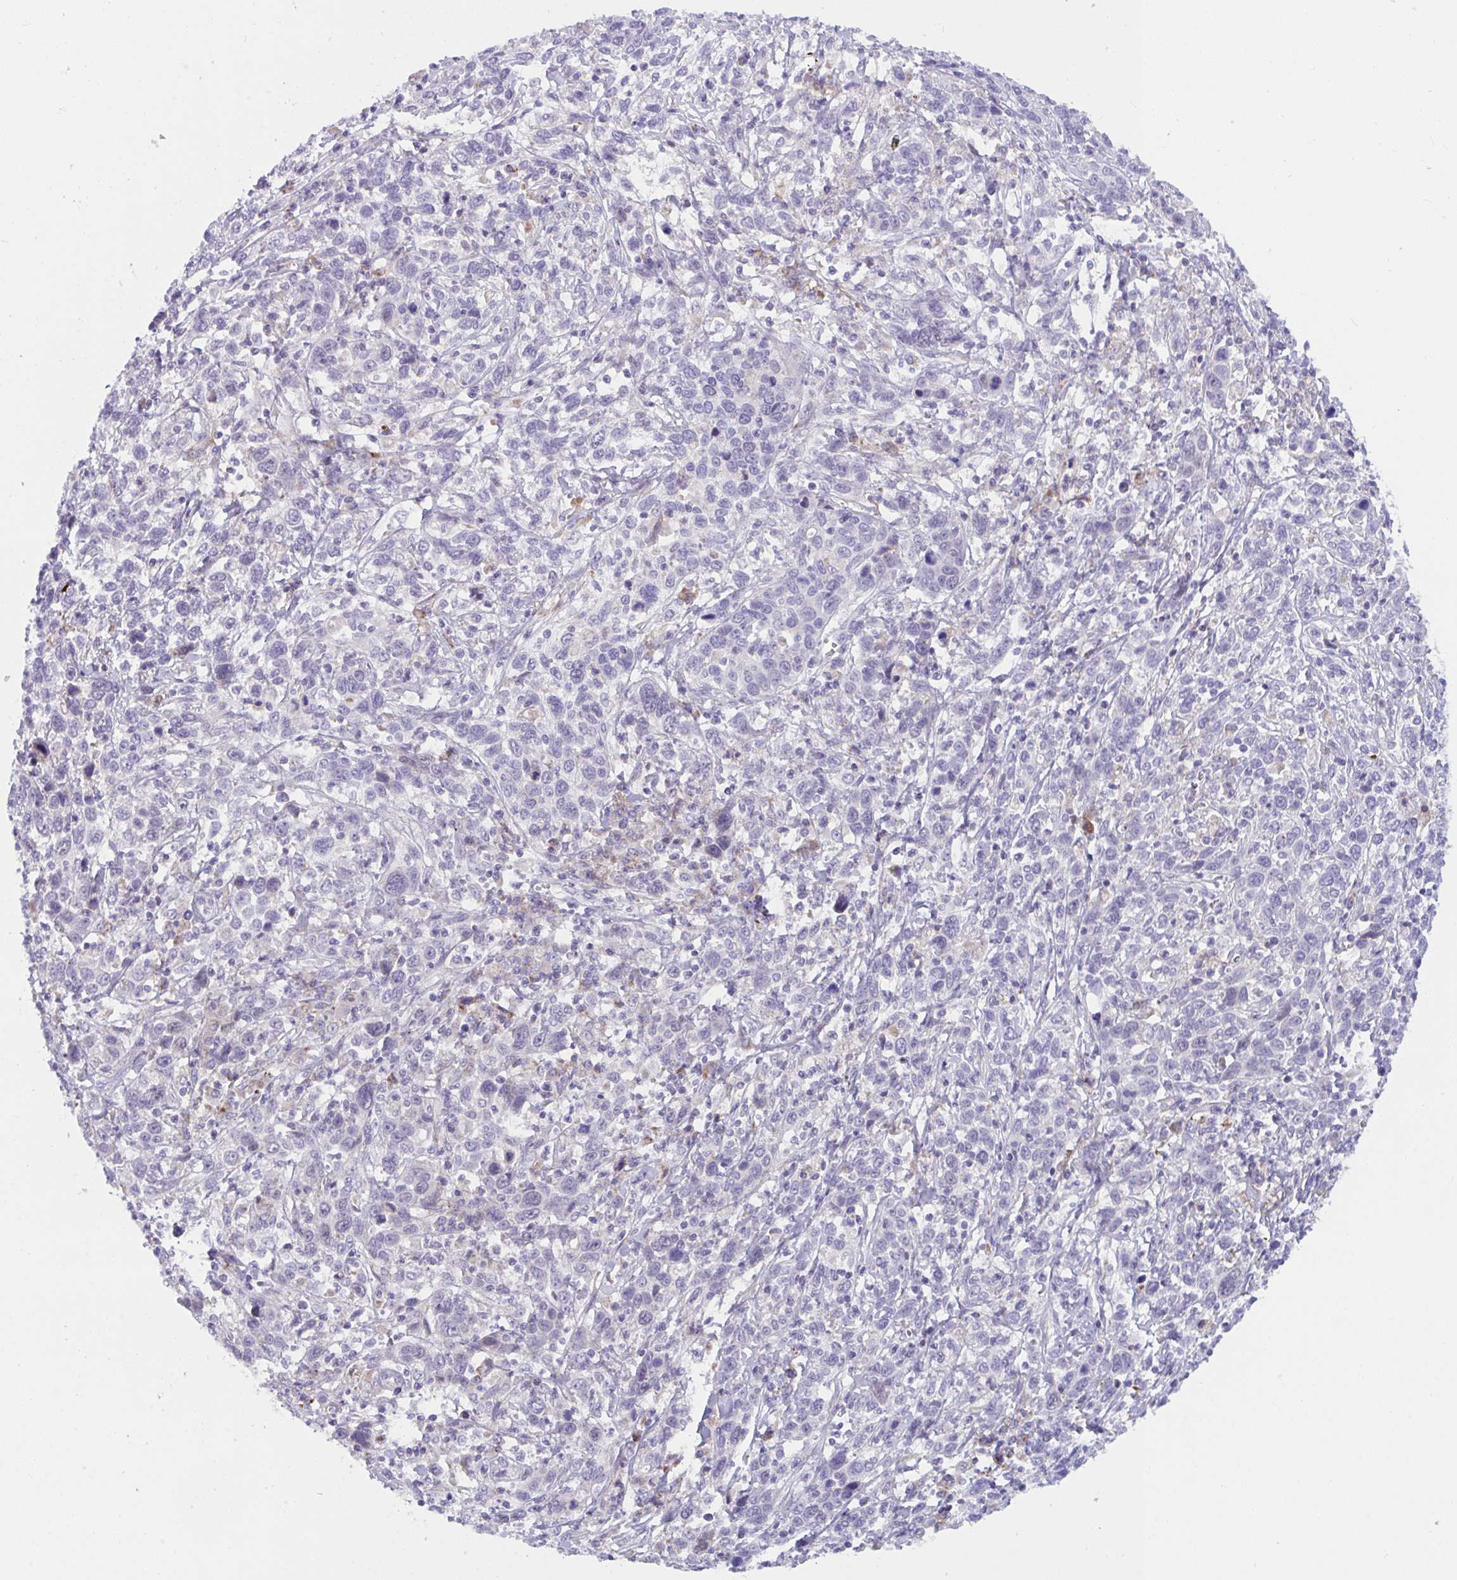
{"staining": {"intensity": "negative", "quantity": "none", "location": "none"}, "tissue": "cervical cancer", "cell_type": "Tumor cells", "image_type": "cancer", "snomed": [{"axis": "morphology", "description": "Squamous cell carcinoma, NOS"}, {"axis": "topography", "description": "Cervix"}], "caption": "DAB (3,3'-diaminobenzidine) immunohistochemical staining of human cervical cancer (squamous cell carcinoma) reveals no significant expression in tumor cells.", "gene": "DTX3", "patient": {"sex": "female", "age": 46}}